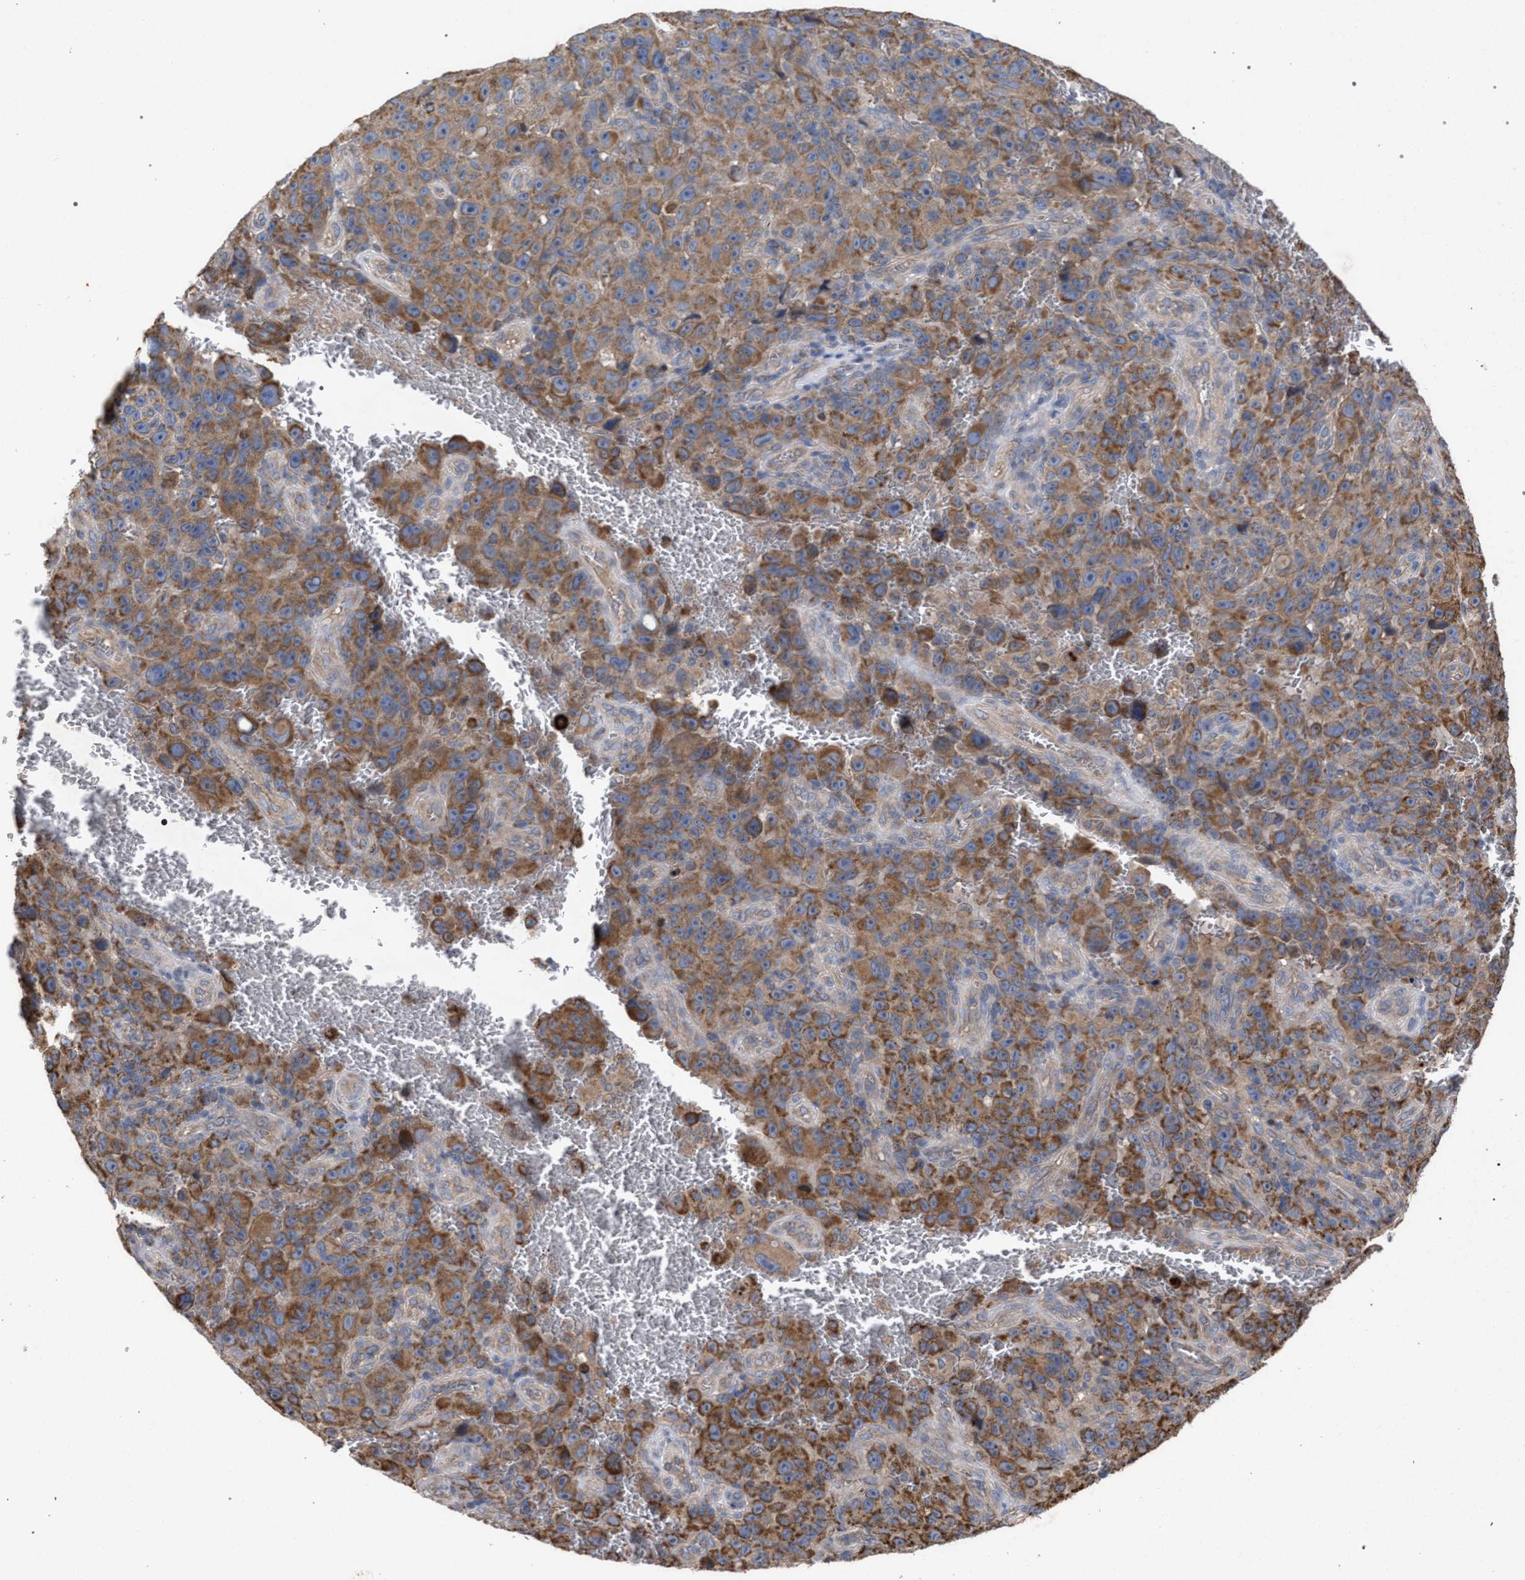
{"staining": {"intensity": "moderate", "quantity": ">75%", "location": "cytoplasmic/membranous"}, "tissue": "melanoma", "cell_type": "Tumor cells", "image_type": "cancer", "snomed": [{"axis": "morphology", "description": "Malignant melanoma, NOS"}, {"axis": "topography", "description": "Skin"}], "caption": "Protein staining demonstrates moderate cytoplasmic/membranous expression in about >75% of tumor cells in melanoma.", "gene": "BCL2L12", "patient": {"sex": "female", "age": 82}}